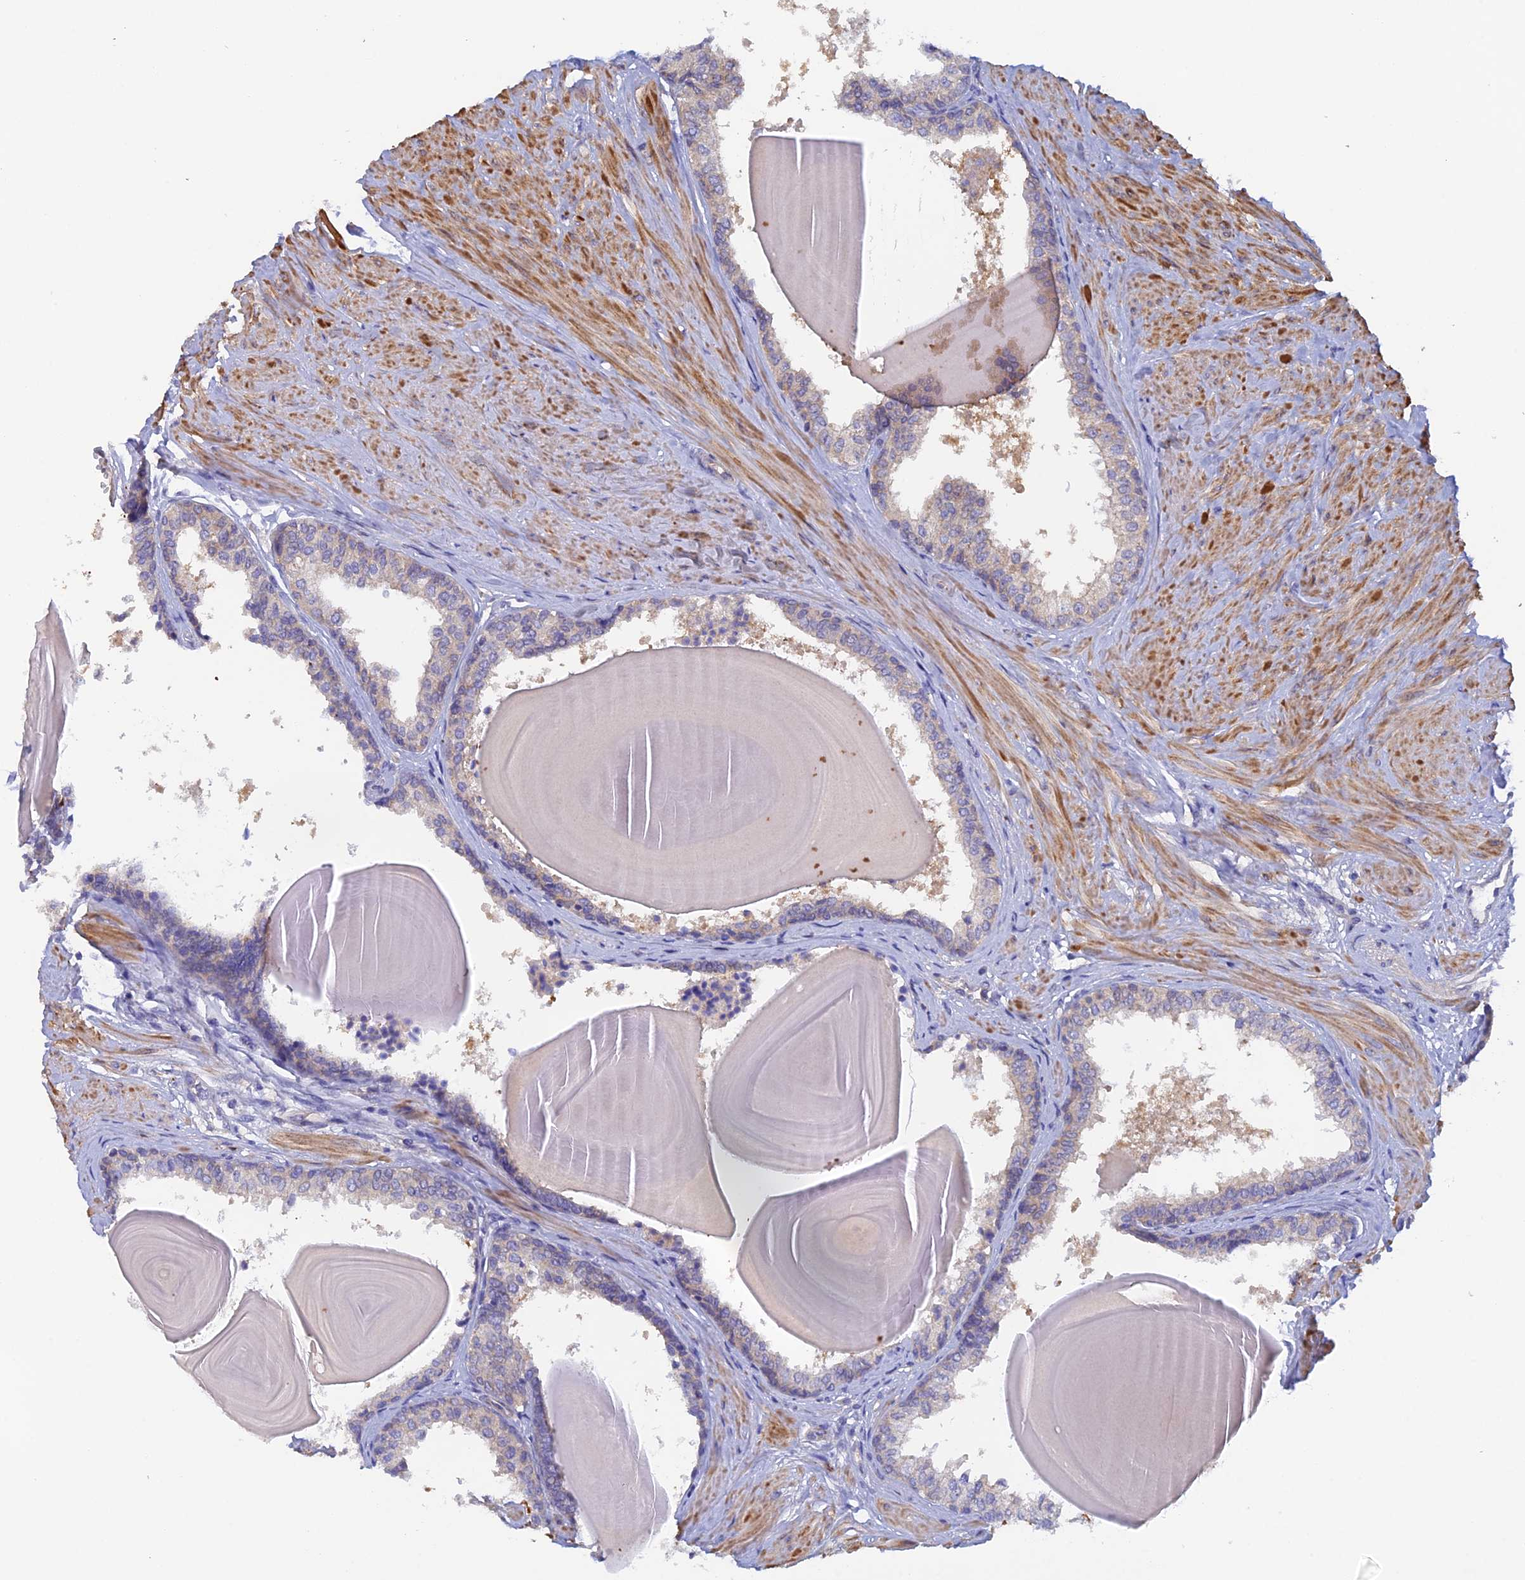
{"staining": {"intensity": "moderate", "quantity": "<25%", "location": "cytoplasmic/membranous"}, "tissue": "prostate", "cell_type": "Glandular cells", "image_type": "normal", "snomed": [{"axis": "morphology", "description": "Normal tissue, NOS"}, {"axis": "topography", "description": "Prostate"}], "caption": "Protein expression analysis of benign prostate displays moderate cytoplasmic/membranous staining in approximately <25% of glandular cells.", "gene": "FZR1", "patient": {"sex": "male", "age": 48}}